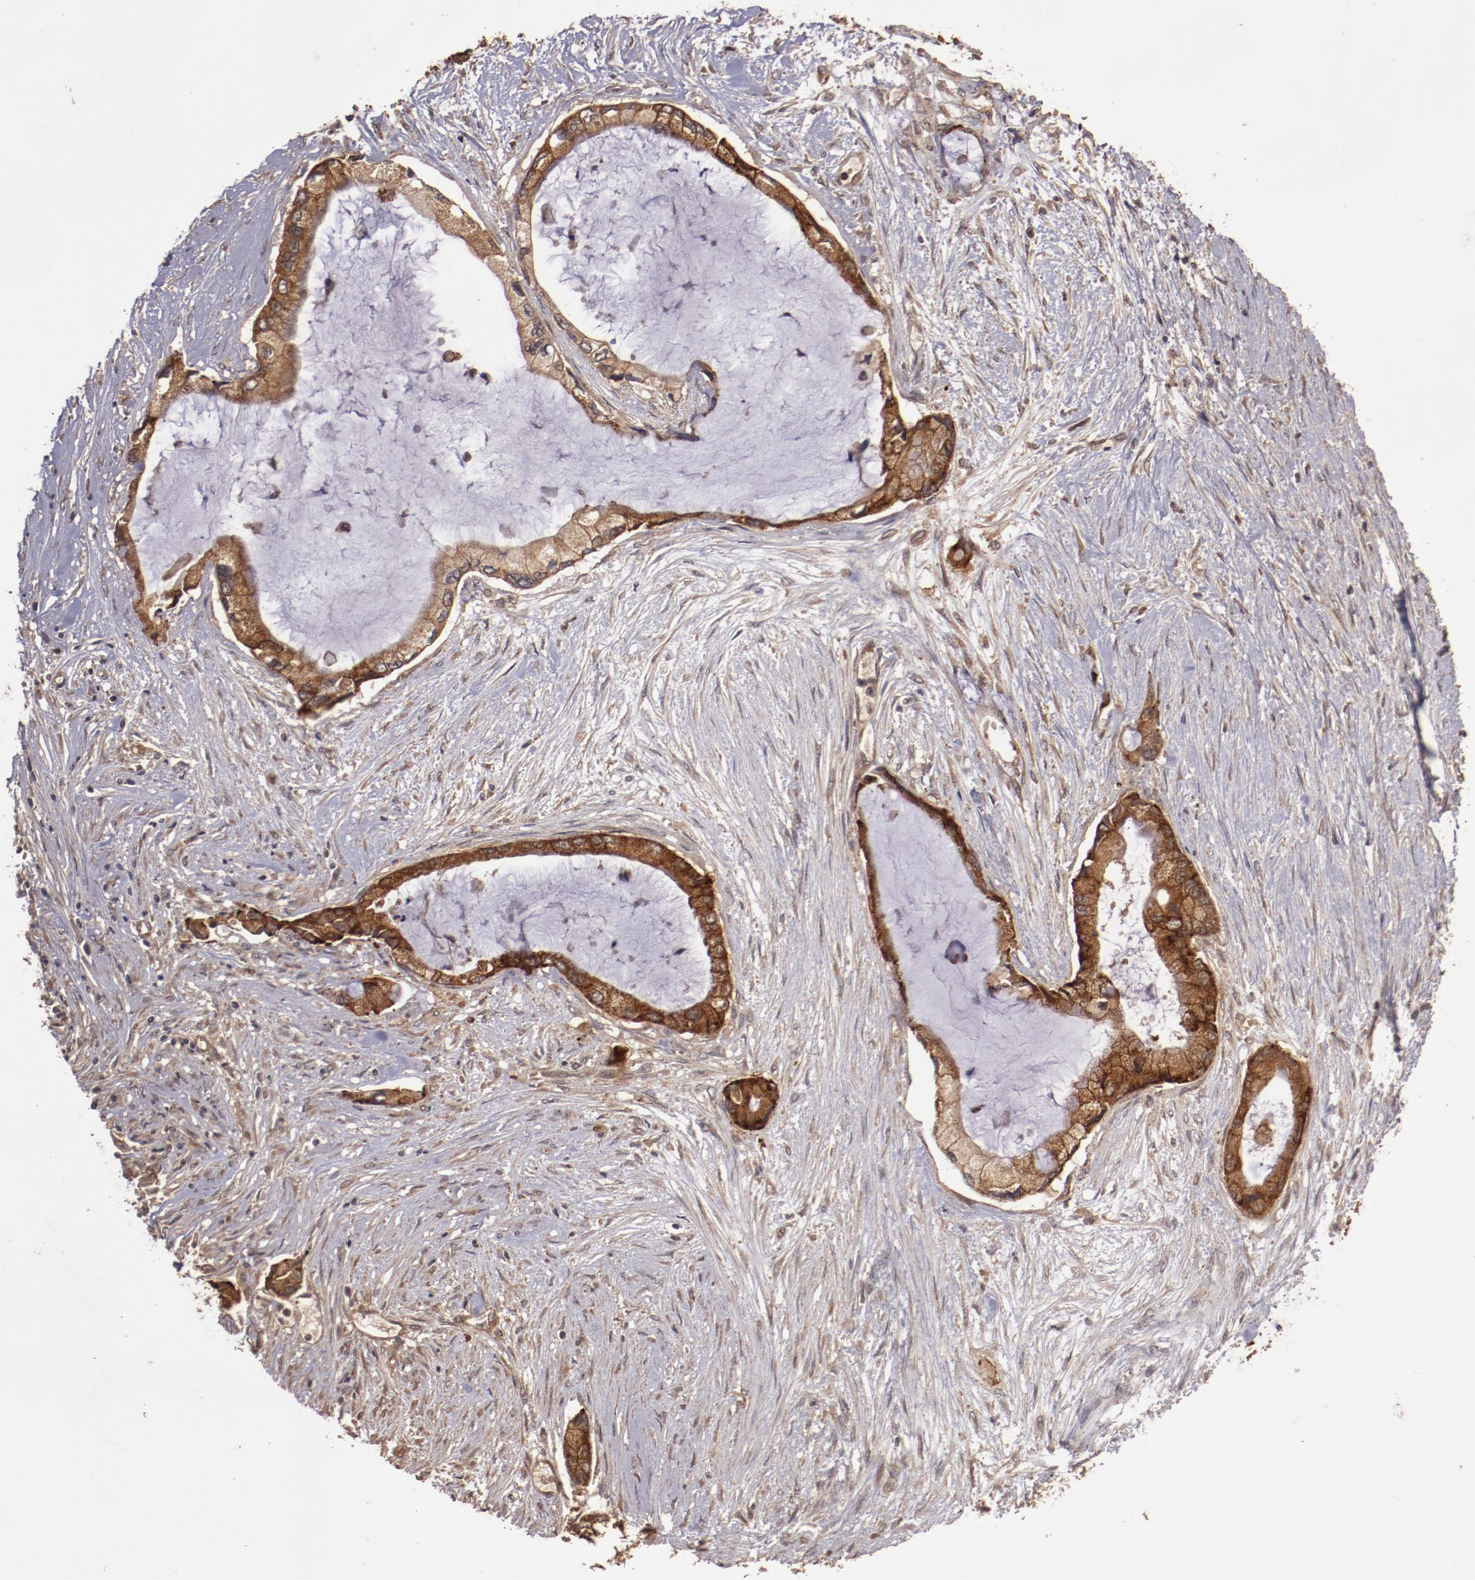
{"staining": {"intensity": "strong", "quantity": ">75%", "location": "cytoplasmic/membranous"}, "tissue": "pancreatic cancer", "cell_type": "Tumor cells", "image_type": "cancer", "snomed": [{"axis": "morphology", "description": "Adenocarcinoma, NOS"}, {"axis": "topography", "description": "Pancreas"}], "caption": "IHC of pancreatic cancer shows high levels of strong cytoplasmic/membranous staining in about >75% of tumor cells. Nuclei are stained in blue.", "gene": "TXNDC16", "patient": {"sex": "female", "age": 59}}